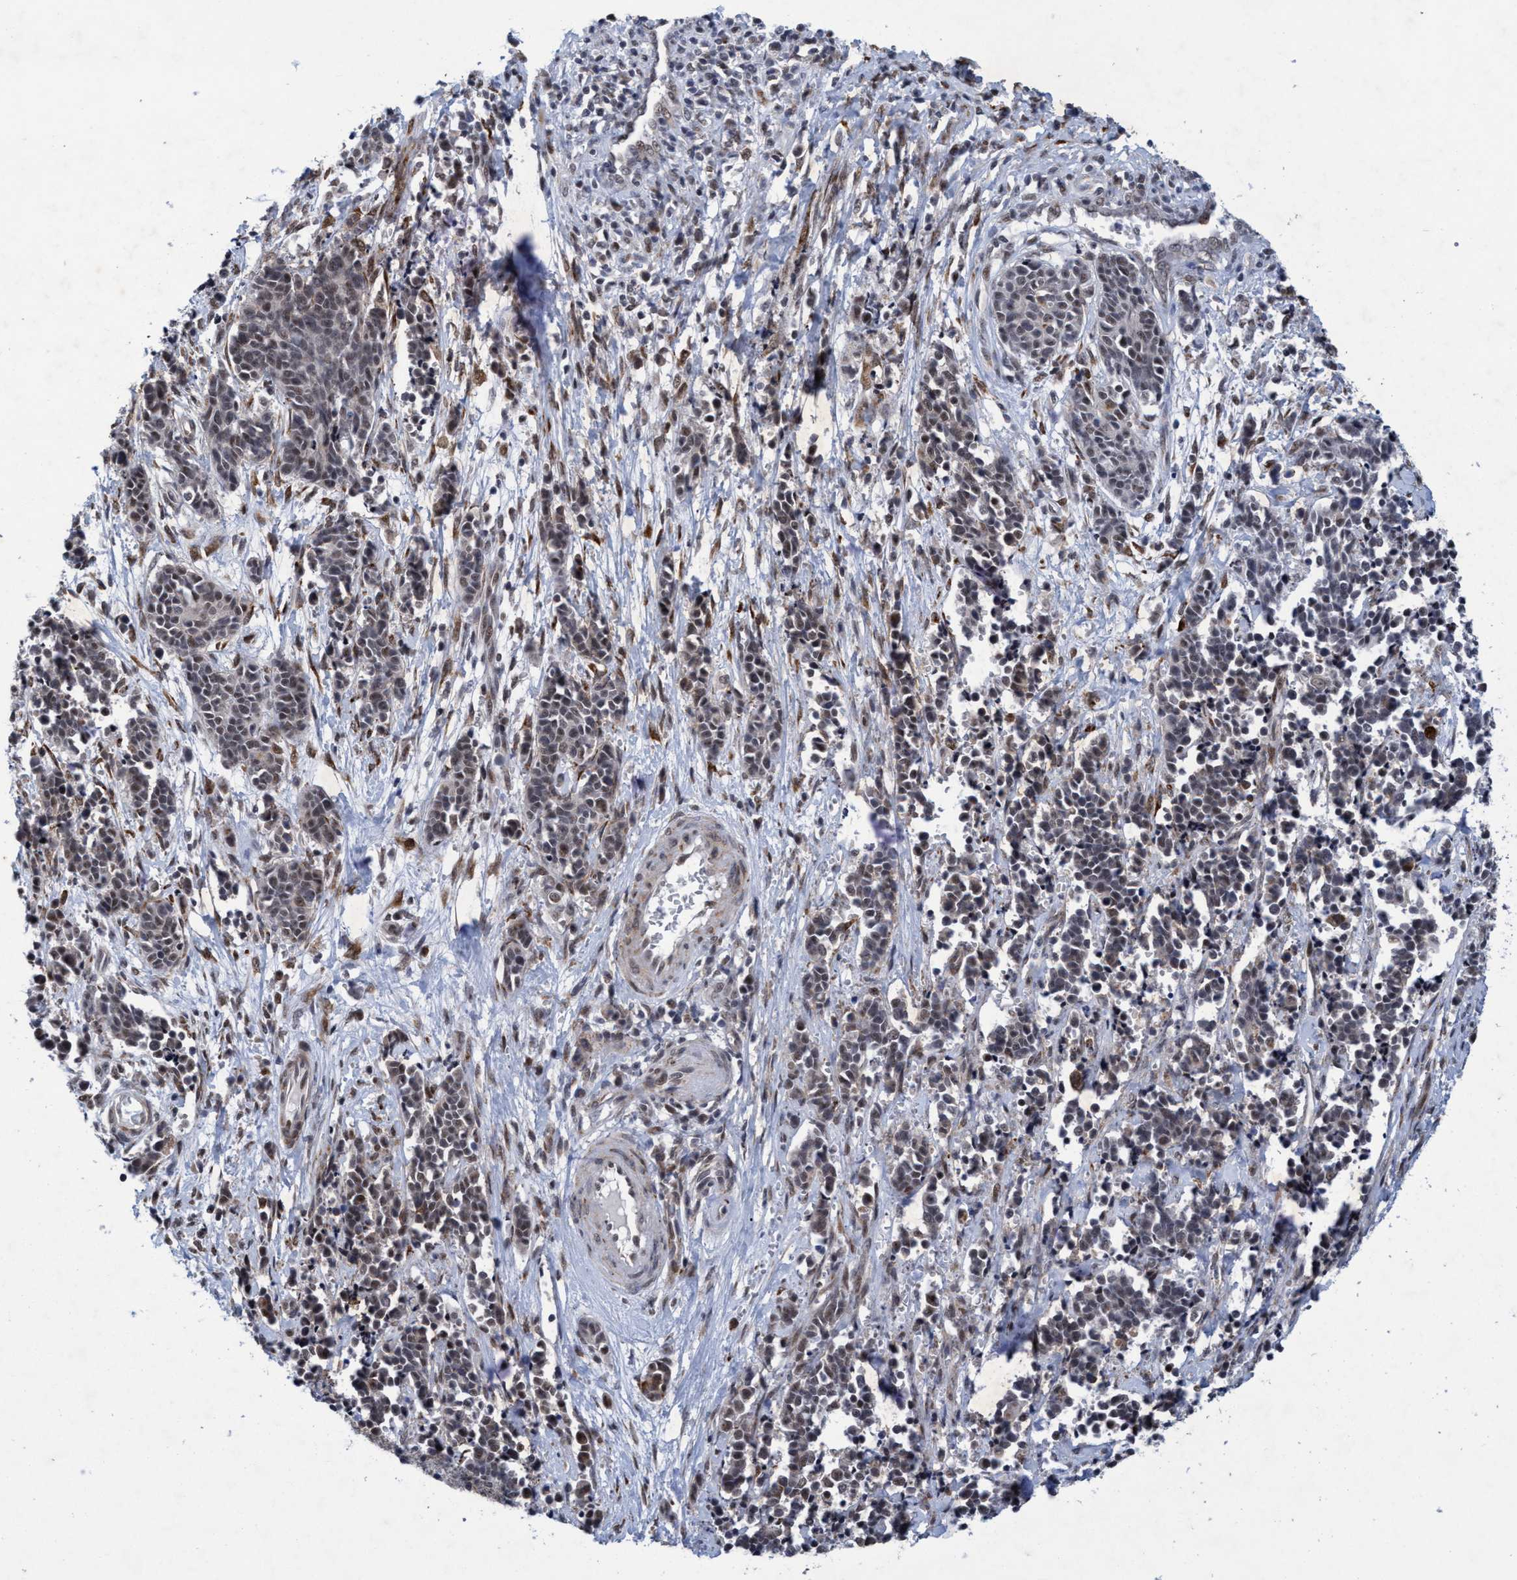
{"staining": {"intensity": "weak", "quantity": ">75%", "location": "nuclear"}, "tissue": "cervical cancer", "cell_type": "Tumor cells", "image_type": "cancer", "snomed": [{"axis": "morphology", "description": "Squamous cell carcinoma, NOS"}, {"axis": "topography", "description": "Cervix"}], "caption": "Immunohistochemistry (IHC) (DAB) staining of human cervical squamous cell carcinoma exhibits weak nuclear protein positivity in approximately >75% of tumor cells. (Brightfield microscopy of DAB IHC at high magnification).", "gene": "GLT6D1", "patient": {"sex": "female", "age": 35}}